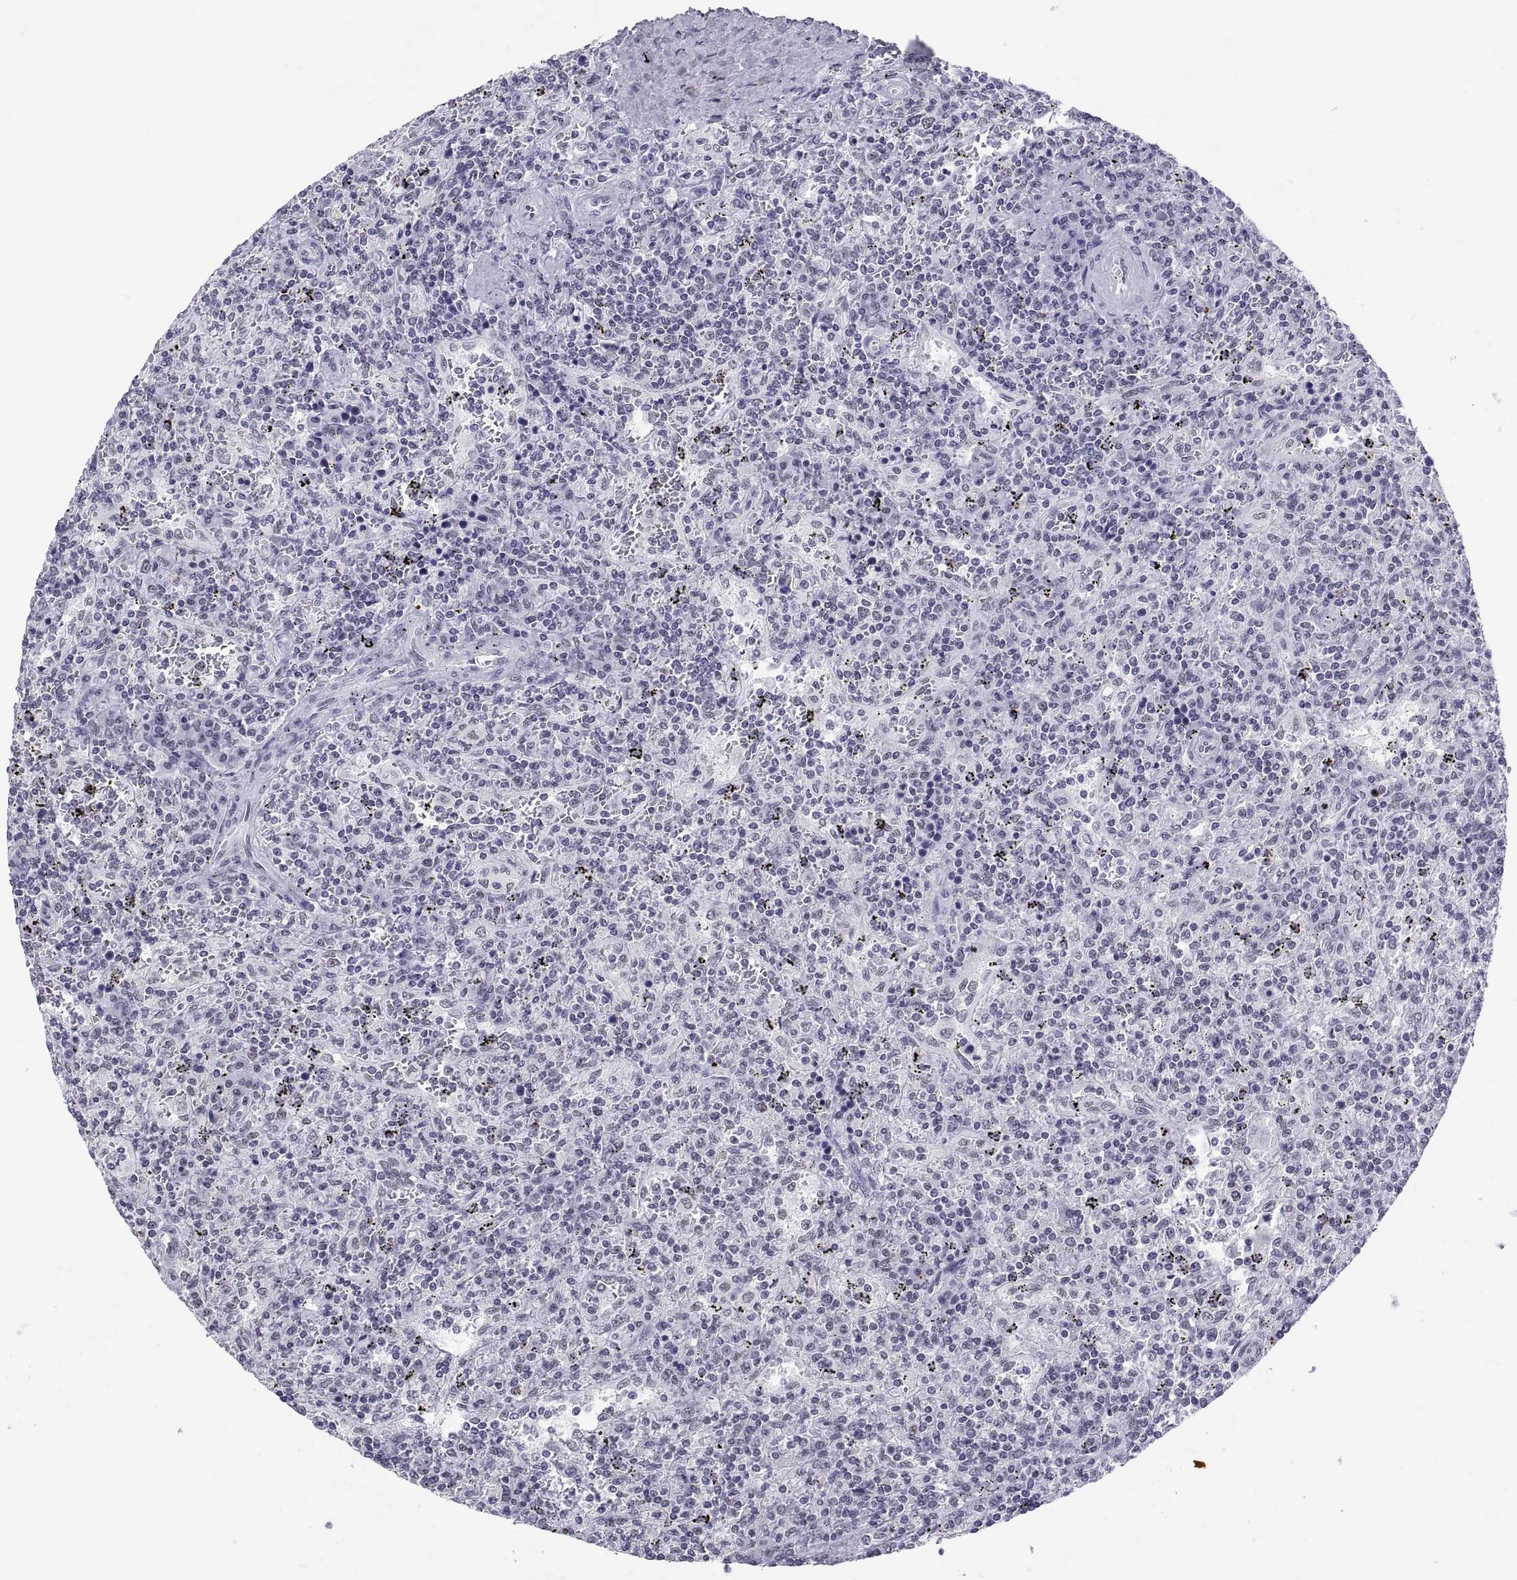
{"staining": {"intensity": "negative", "quantity": "none", "location": "none"}, "tissue": "lymphoma", "cell_type": "Tumor cells", "image_type": "cancer", "snomed": [{"axis": "morphology", "description": "Malignant lymphoma, non-Hodgkin's type, Low grade"}, {"axis": "topography", "description": "Spleen"}], "caption": "Photomicrograph shows no protein positivity in tumor cells of low-grade malignant lymphoma, non-Hodgkin's type tissue.", "gene": "NEUROD6", "patient": {"sex": "male", "age": 62}}